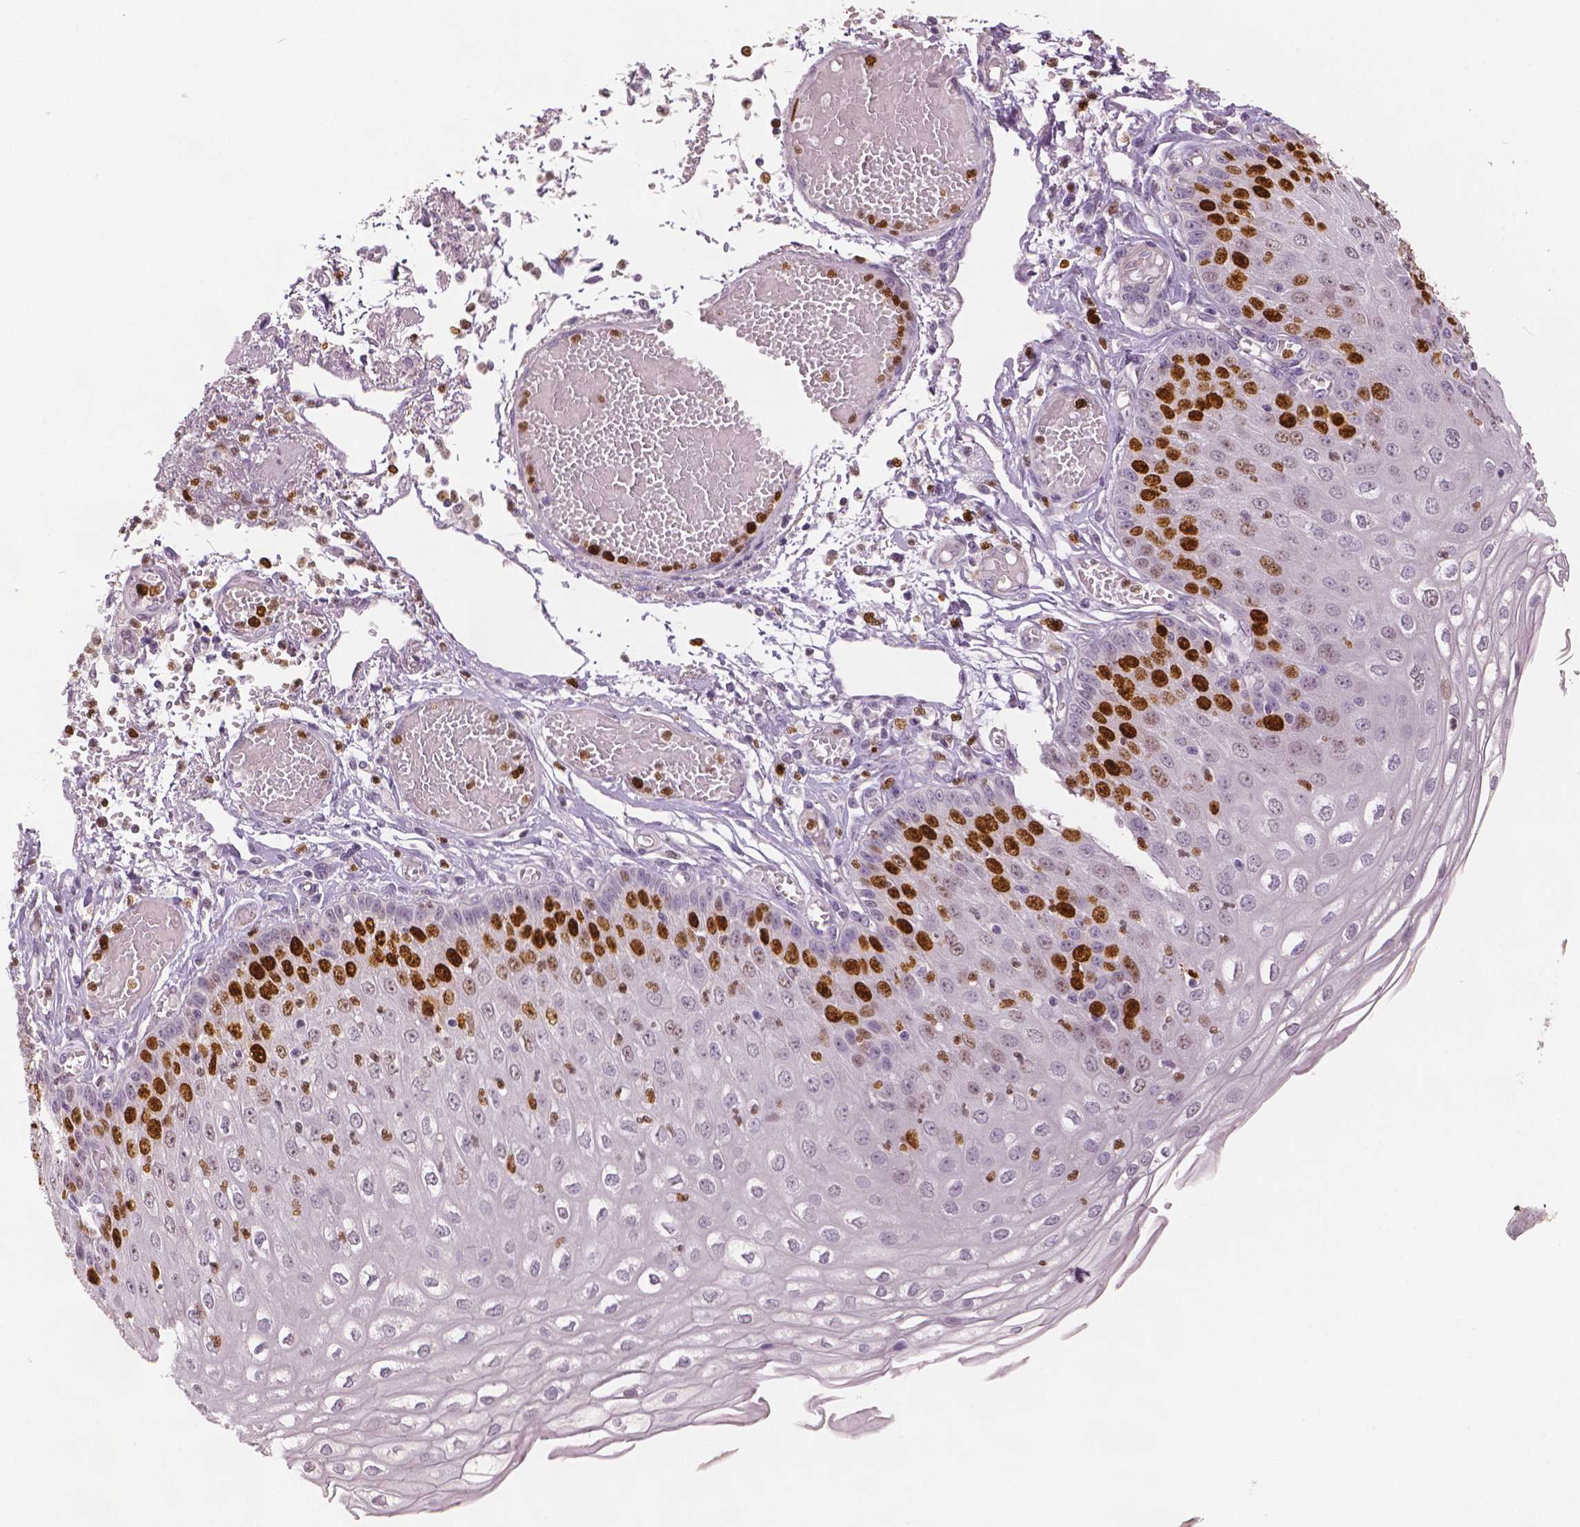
{"staining": {"intensity": "strong", "quantity": "<25%", "location": "nuclear"}, "tissue": "esophagus", "cell_type": "Squamous epithelial cells", "image_type": "normal", "snomed": [{"axis": "morphology", "description": "Normal tissue, NOS"}, {"axis": "morphology", "description": "Adenocarcinoma, NOS"}, {"axis": "topography", "description": "Esophagus"}], "caption": "Brown immunohistochemical staining in benign human esophagus shows strong nuclear expression in approximately <25% of squamous epithelial cells. (Stains: DAB (3,3'-diaminobenzidine) in brown, nuclei in blue, Microscopy: brightfield microscopy at high magnification).", "gene": "MKI67", "patient": {"sex": "male", "age": 81}}